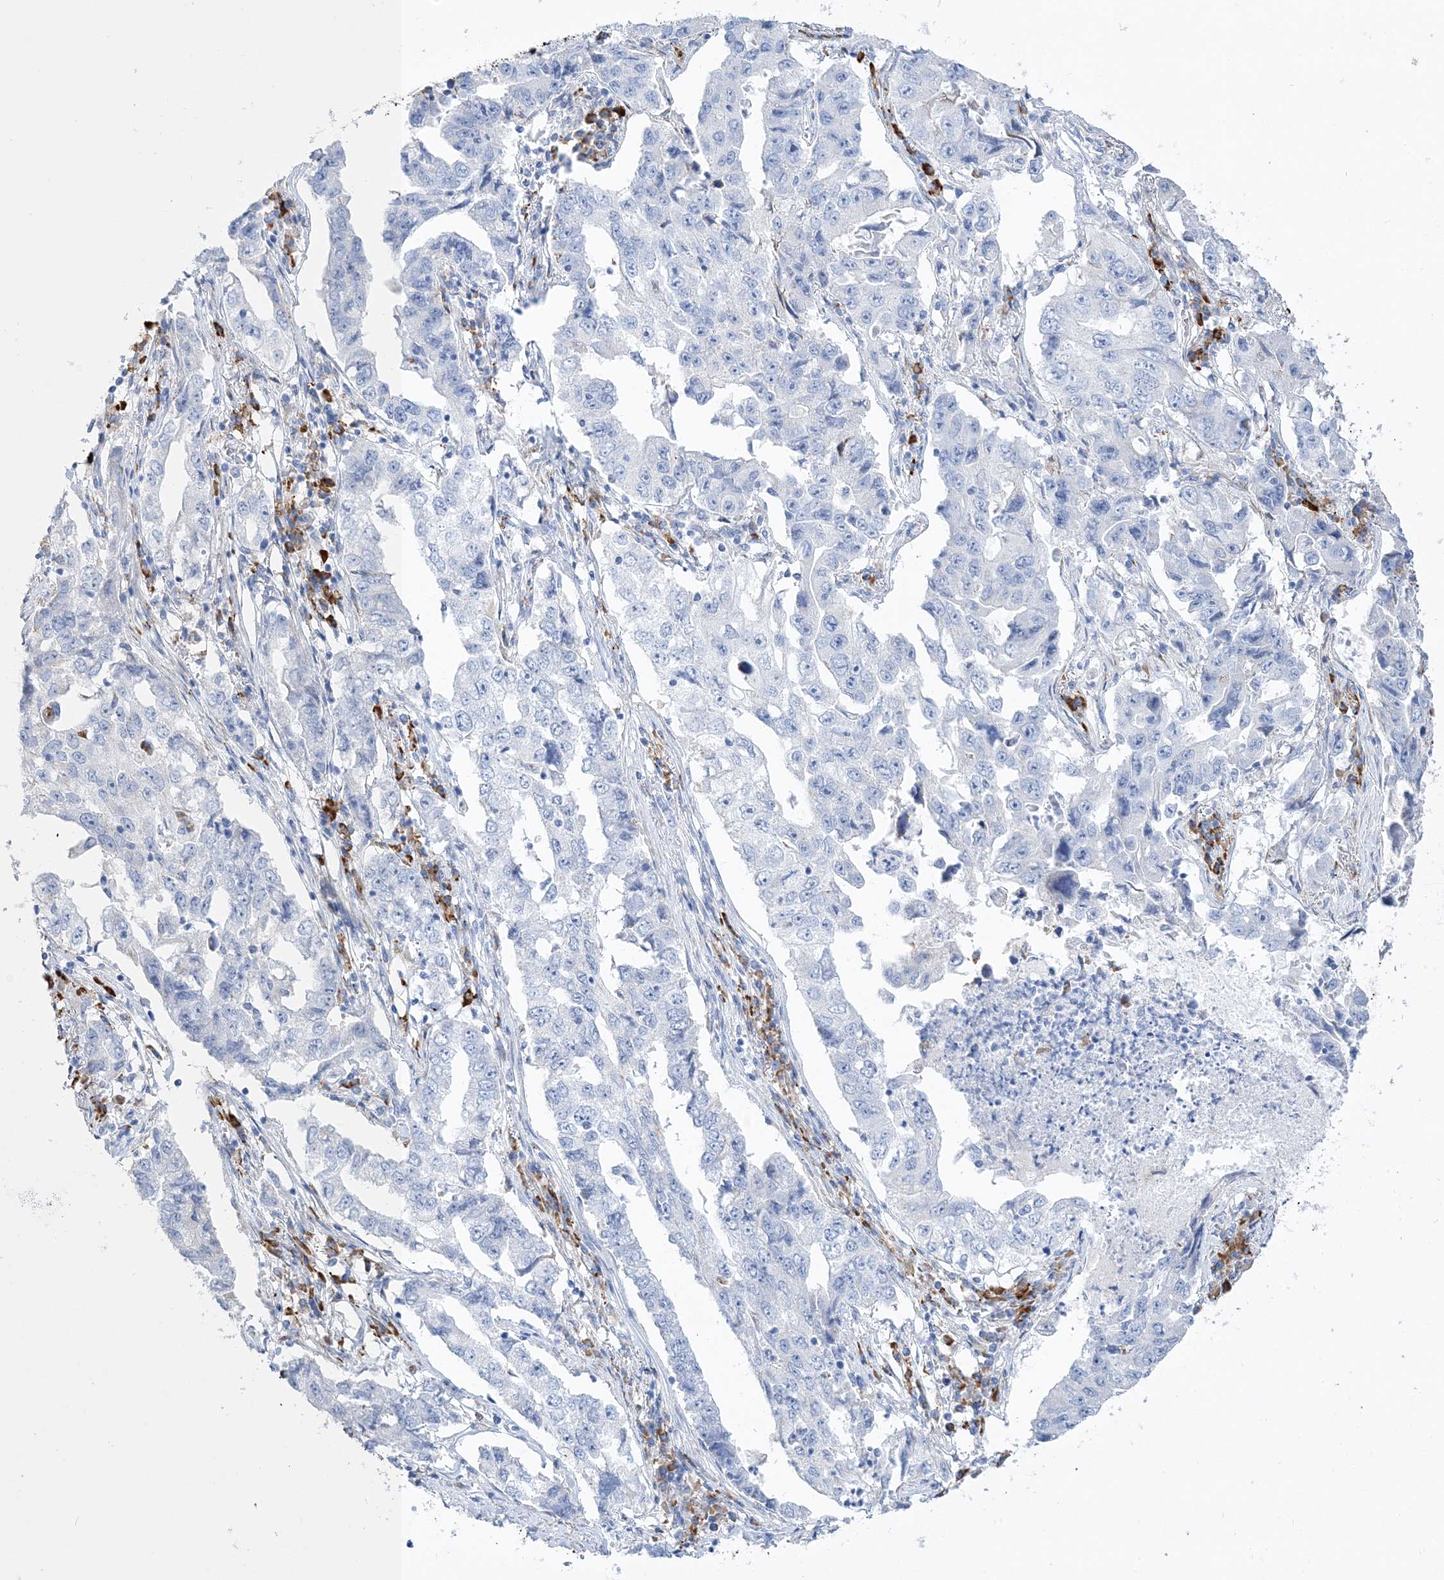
{"staining": {"intensity": "negative", "quantity": "none", "location": "none"}, "tissue": "lung cancer", "cell_type": "Tumor cells", "image_type": "cancer", "snomed": [{"axis": "morphology", "description": "Adenocarcinoma, NOS"}, {"axis": "topography", "description": "Lung"}], "caption": "High power microscopy image of an IHC photomicrograph of lung adenocarcinoma, revealing no significant positivity in tumor cells.", "gene": "TSPYL6", "patient": {"sex": "female", "age": 51}}